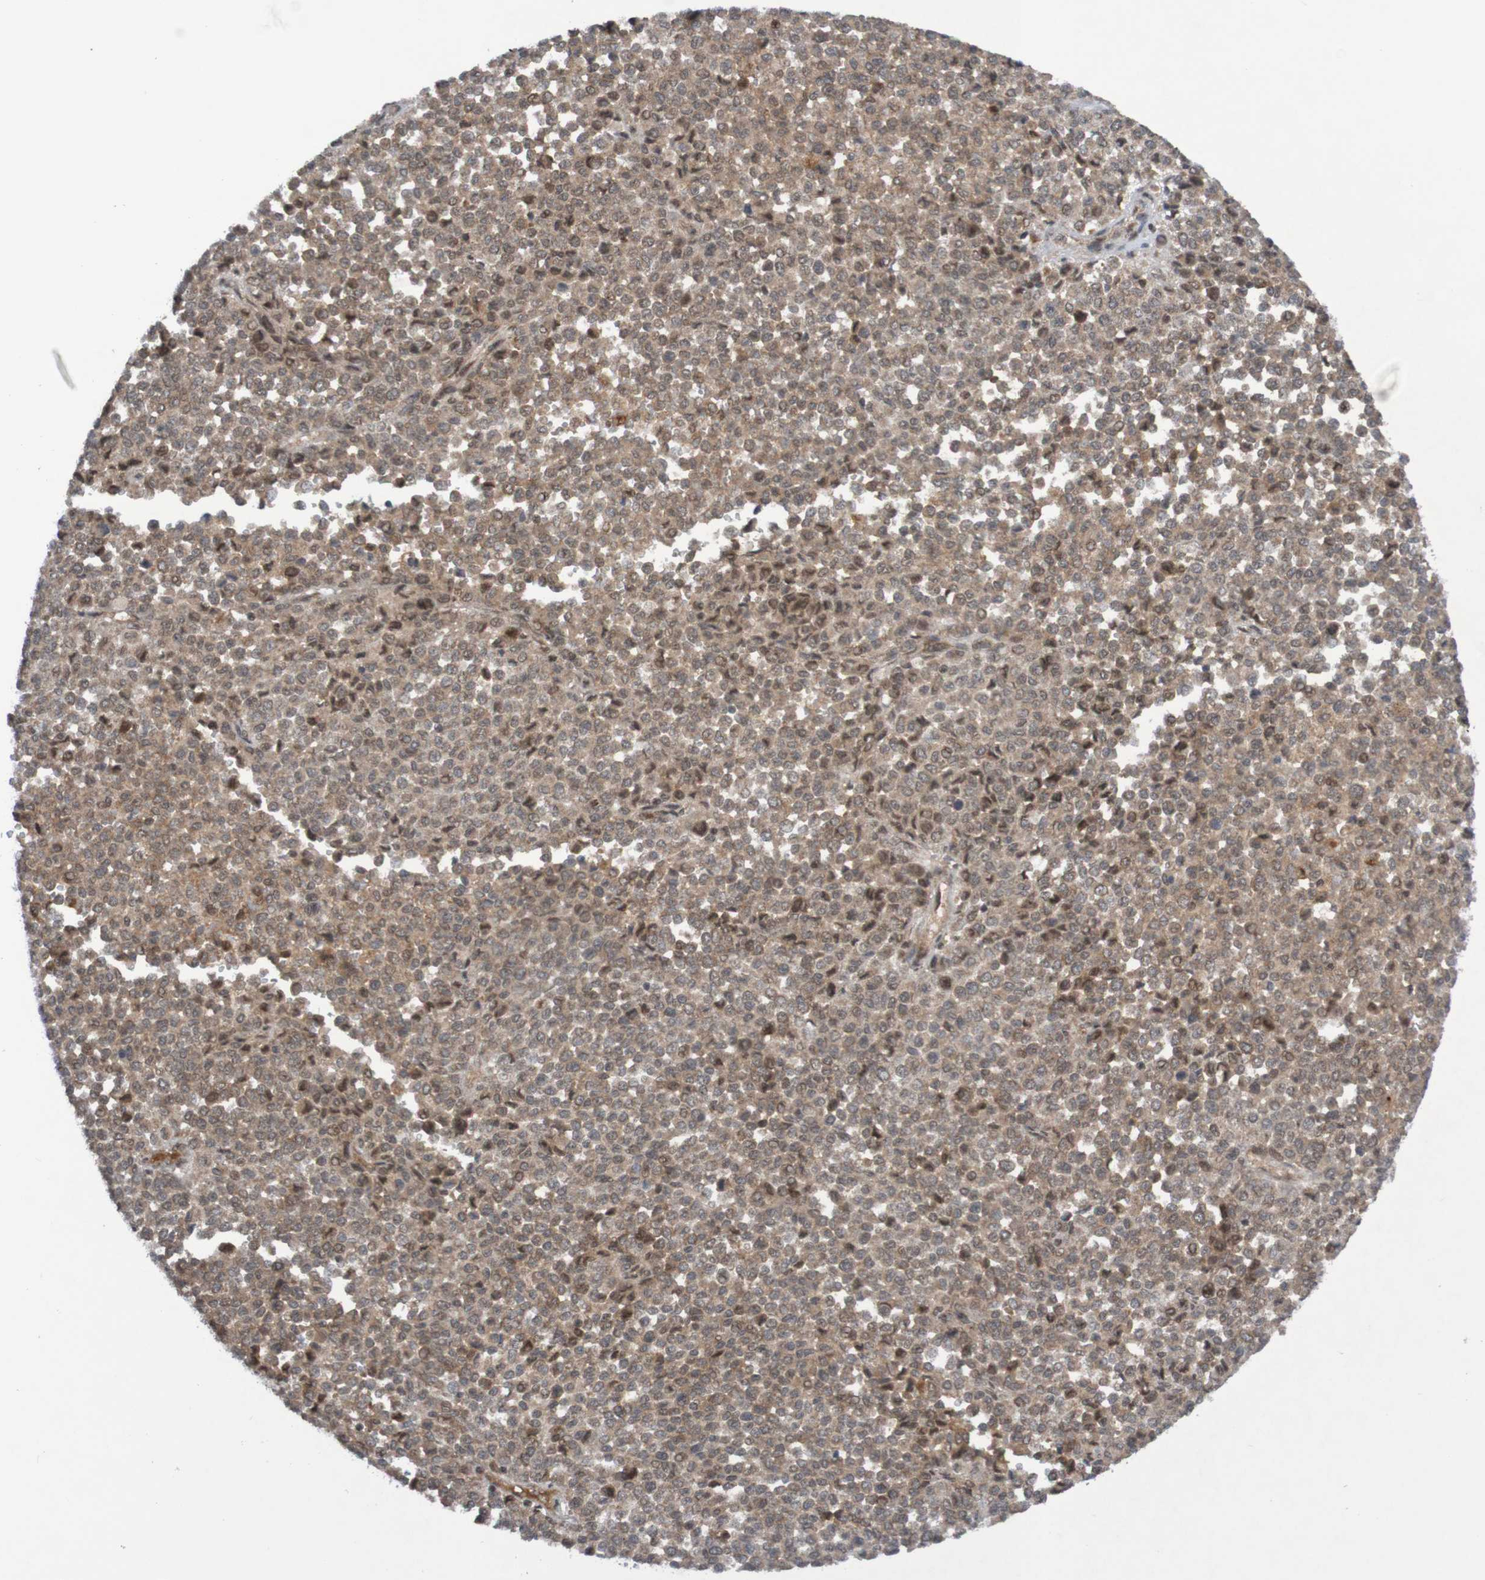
{"staining": {"intensity": "weak", "quantity": ">75%", "location": "cytoplasmic/membranous"}, "tissue": "melanoma", "cell_type": "Tumor cells", "image_type": "cancer", "snomed": [{"axis": "morphology", "description": "Malignant melanoma, Metastatic site"}, {"axis": "topography", "description": "Pancreas"}], "caption": "High-power microscopy captured an immunohistochemistry image of malignant melanoma (metastatic site), revealing weak cytoplasmic/membranous positivity in approximately >75% of tumor cells.", "gene": "ITLN1", "patient": {"sex": "female", "age": 30}}